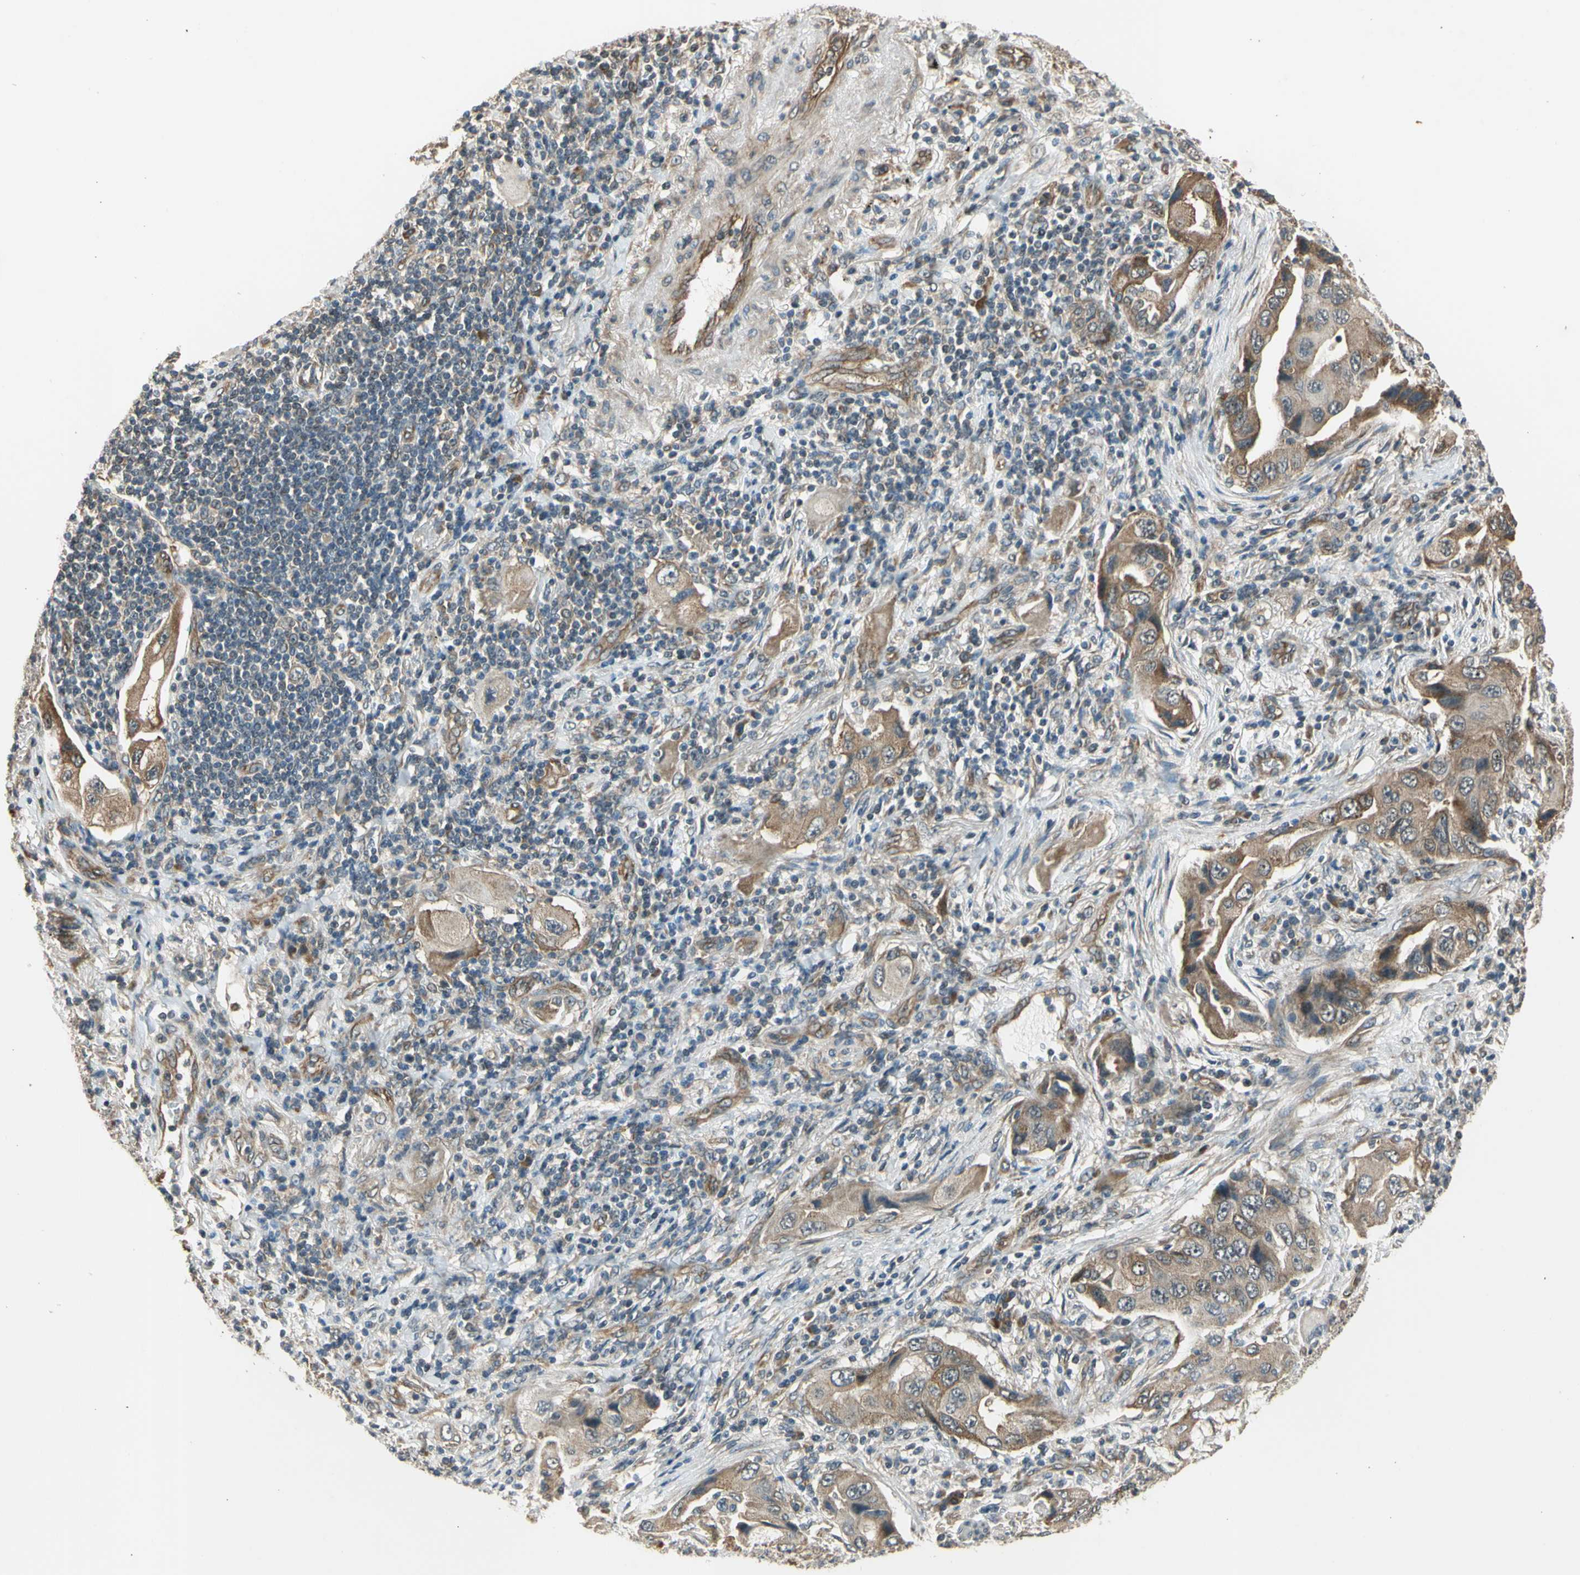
{"staining": {"intensity": "moderate", "quantity": "25%-75%", "location": "cytoplasmic/membranous"}, "tissue": "lung cancer", "cell_type": "Tumor cells", "image_type": "cancer", "snomed": [{"axis": "morphology", "description": "Adenocarcinoma, NOS"}, {"axis": "topography", "description": "Lung"}], "caption": "Protein staining reveals moderate cytoplasmic/membranous staining in about 25%-75% of tumor cells in lung adenocarcinoma.", "gene": "EFNB2", "patient": {"sex": "female", "age": 65}}